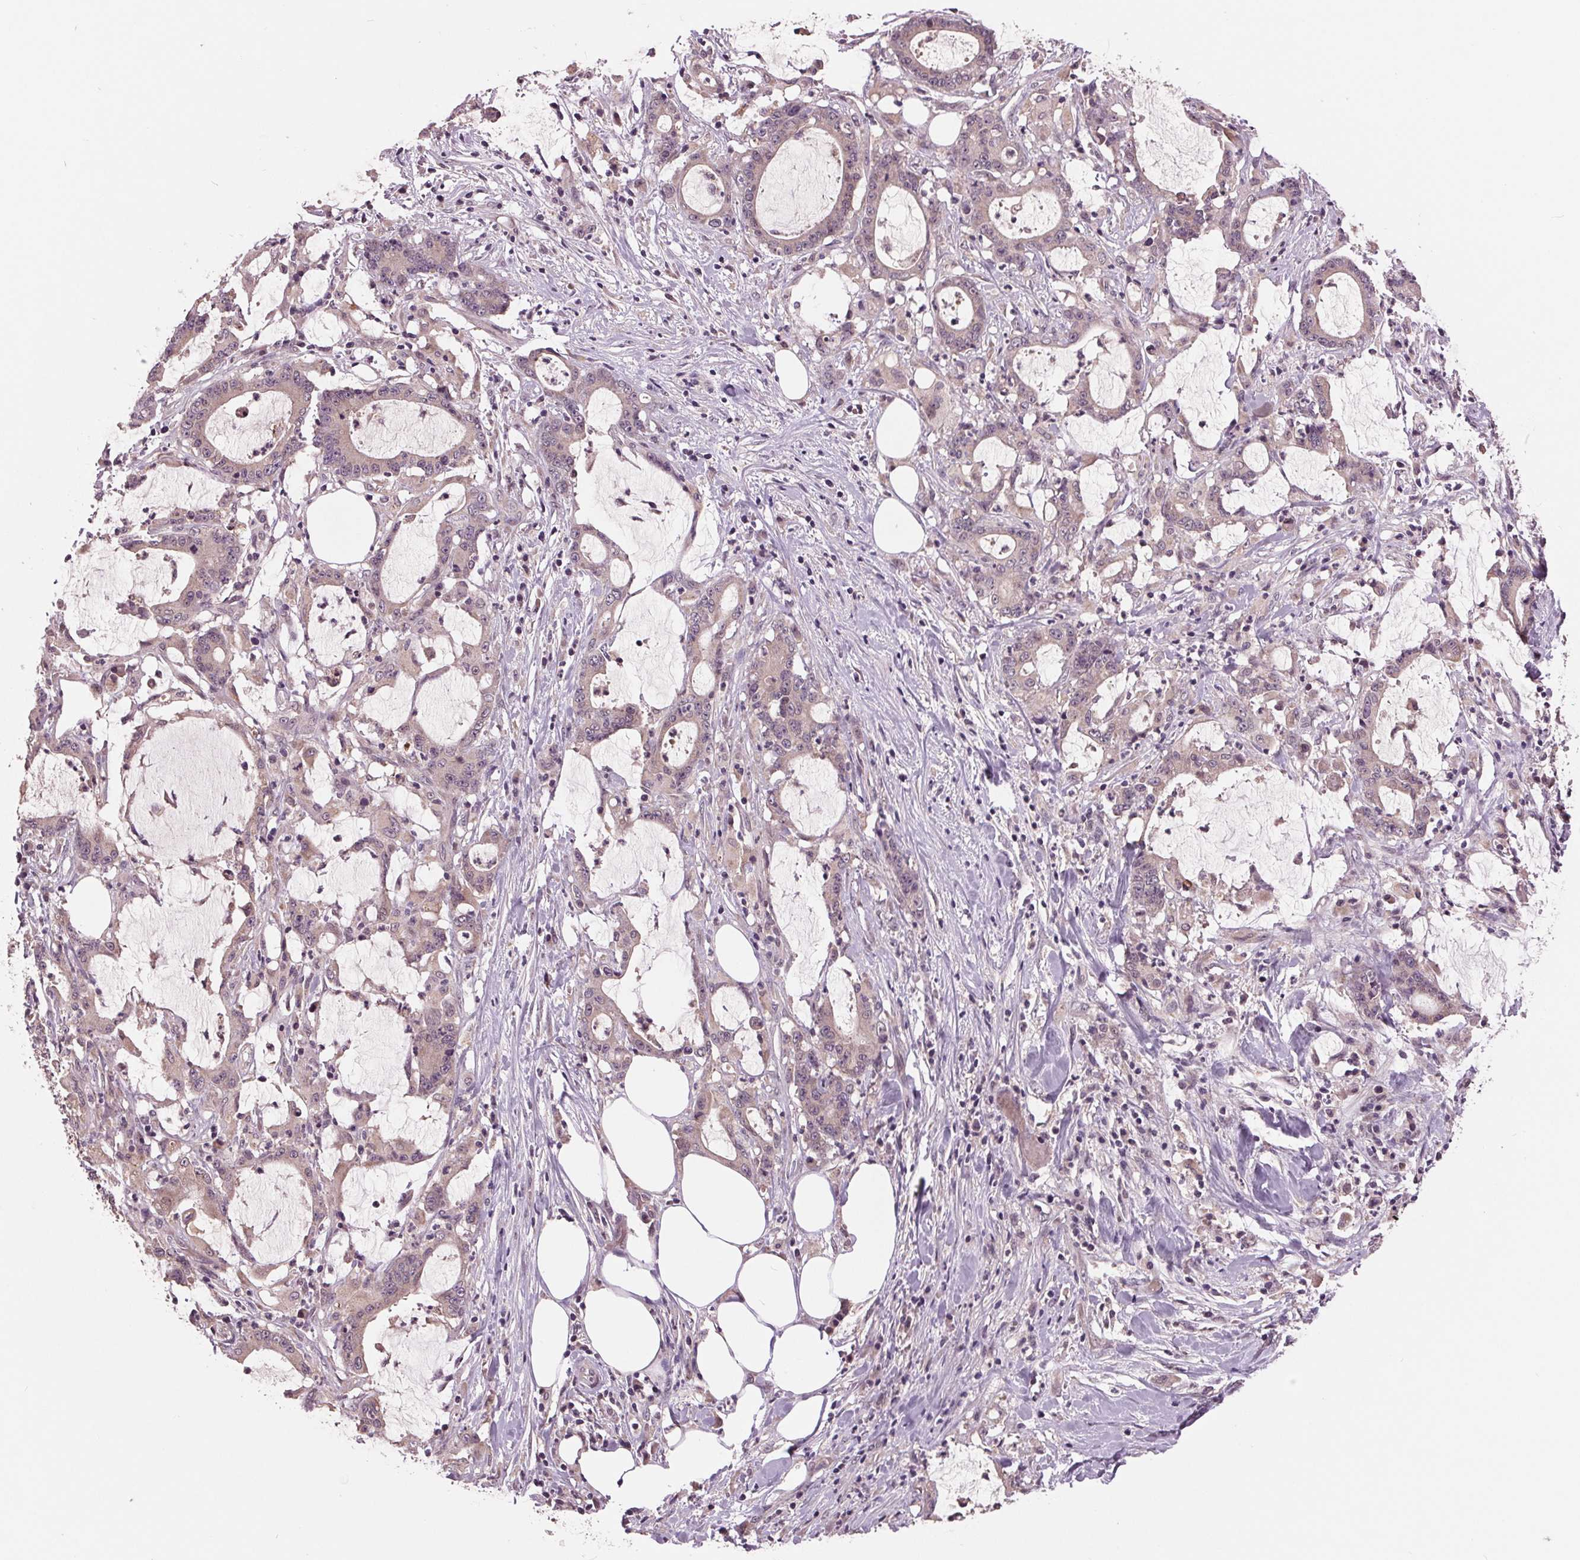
{"staining": {"intensity": "negative", "quantity": "none", "location": "none"}, "tissue": "stomach cancer", "cell_type": "Tumor cells", "image_type": "cancer", "snomed": [{"axis": "morphology", "description": "Adenocarcinoma, NOS"}, {"axis": "topography", "description": "Stomach, upper"}], "caption": "DAB (3,3'-diaminobenzidine) immunohistochemical staining of human stomach cancer (adenocarcinoma) shows no significant expression in tumor cells.", "gene": "MAPK8", "patient": {"sex": "male", "age": 68}}